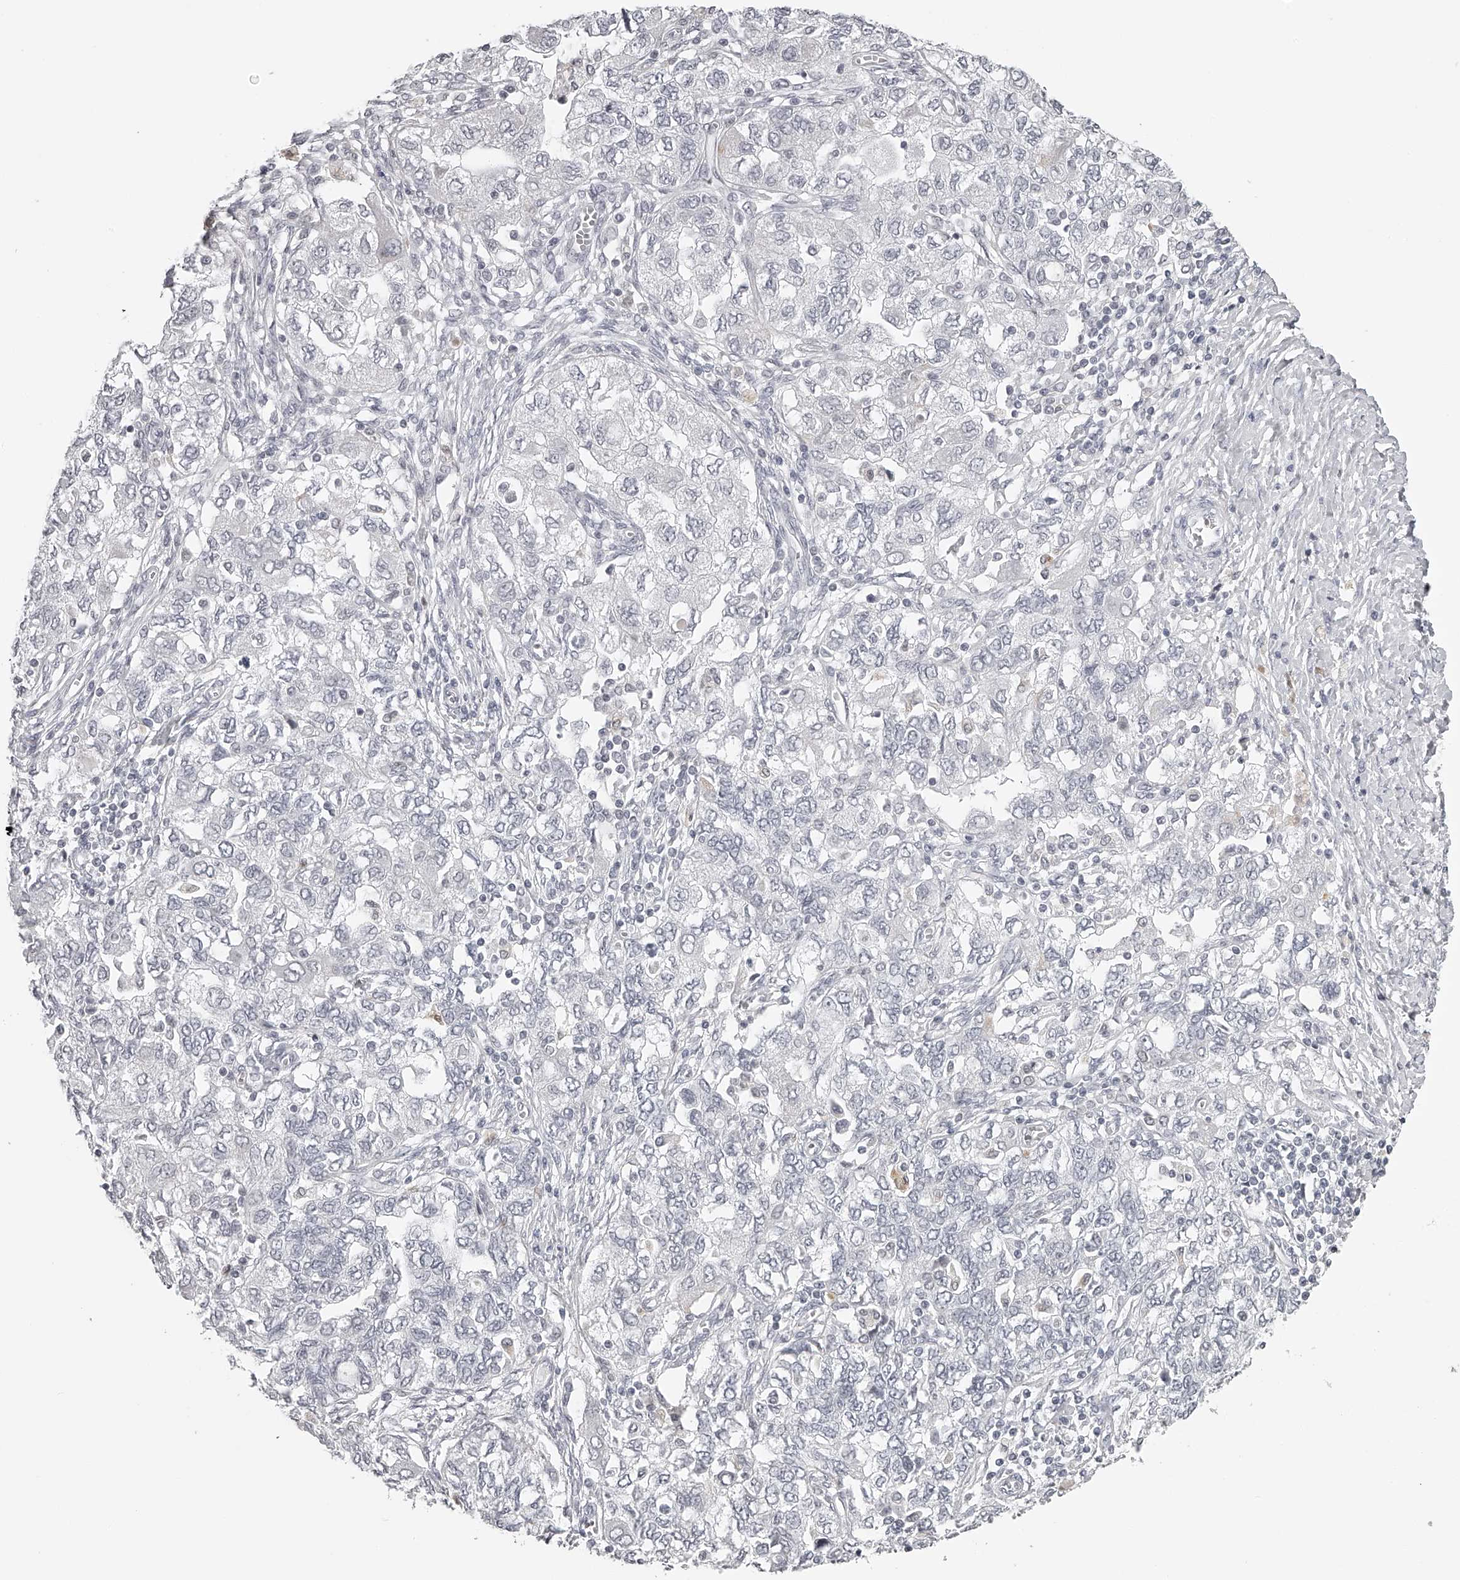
{"staining": {"intensity": "negative", "quantity": "none", "location": "none"}, "tissue": "ovarian cancer", "cell_type": "Tumor cells", "image_type": "cancer", "snomed": [{"axis": "morphology", "description": "Carcinoma, NOS"}, {"axis": "morphology", "description": "Cystadenocarcinoma, serous, NOS"}, {"axis": "topography", "description": "Ovary"}], "caption": "This is a micrograph of immunohistochemistry staining of ovarian cancer, which shows no staining in tumor cells.", "gene": "RNF220", "patient": {"sex": "female", "age": 69}}